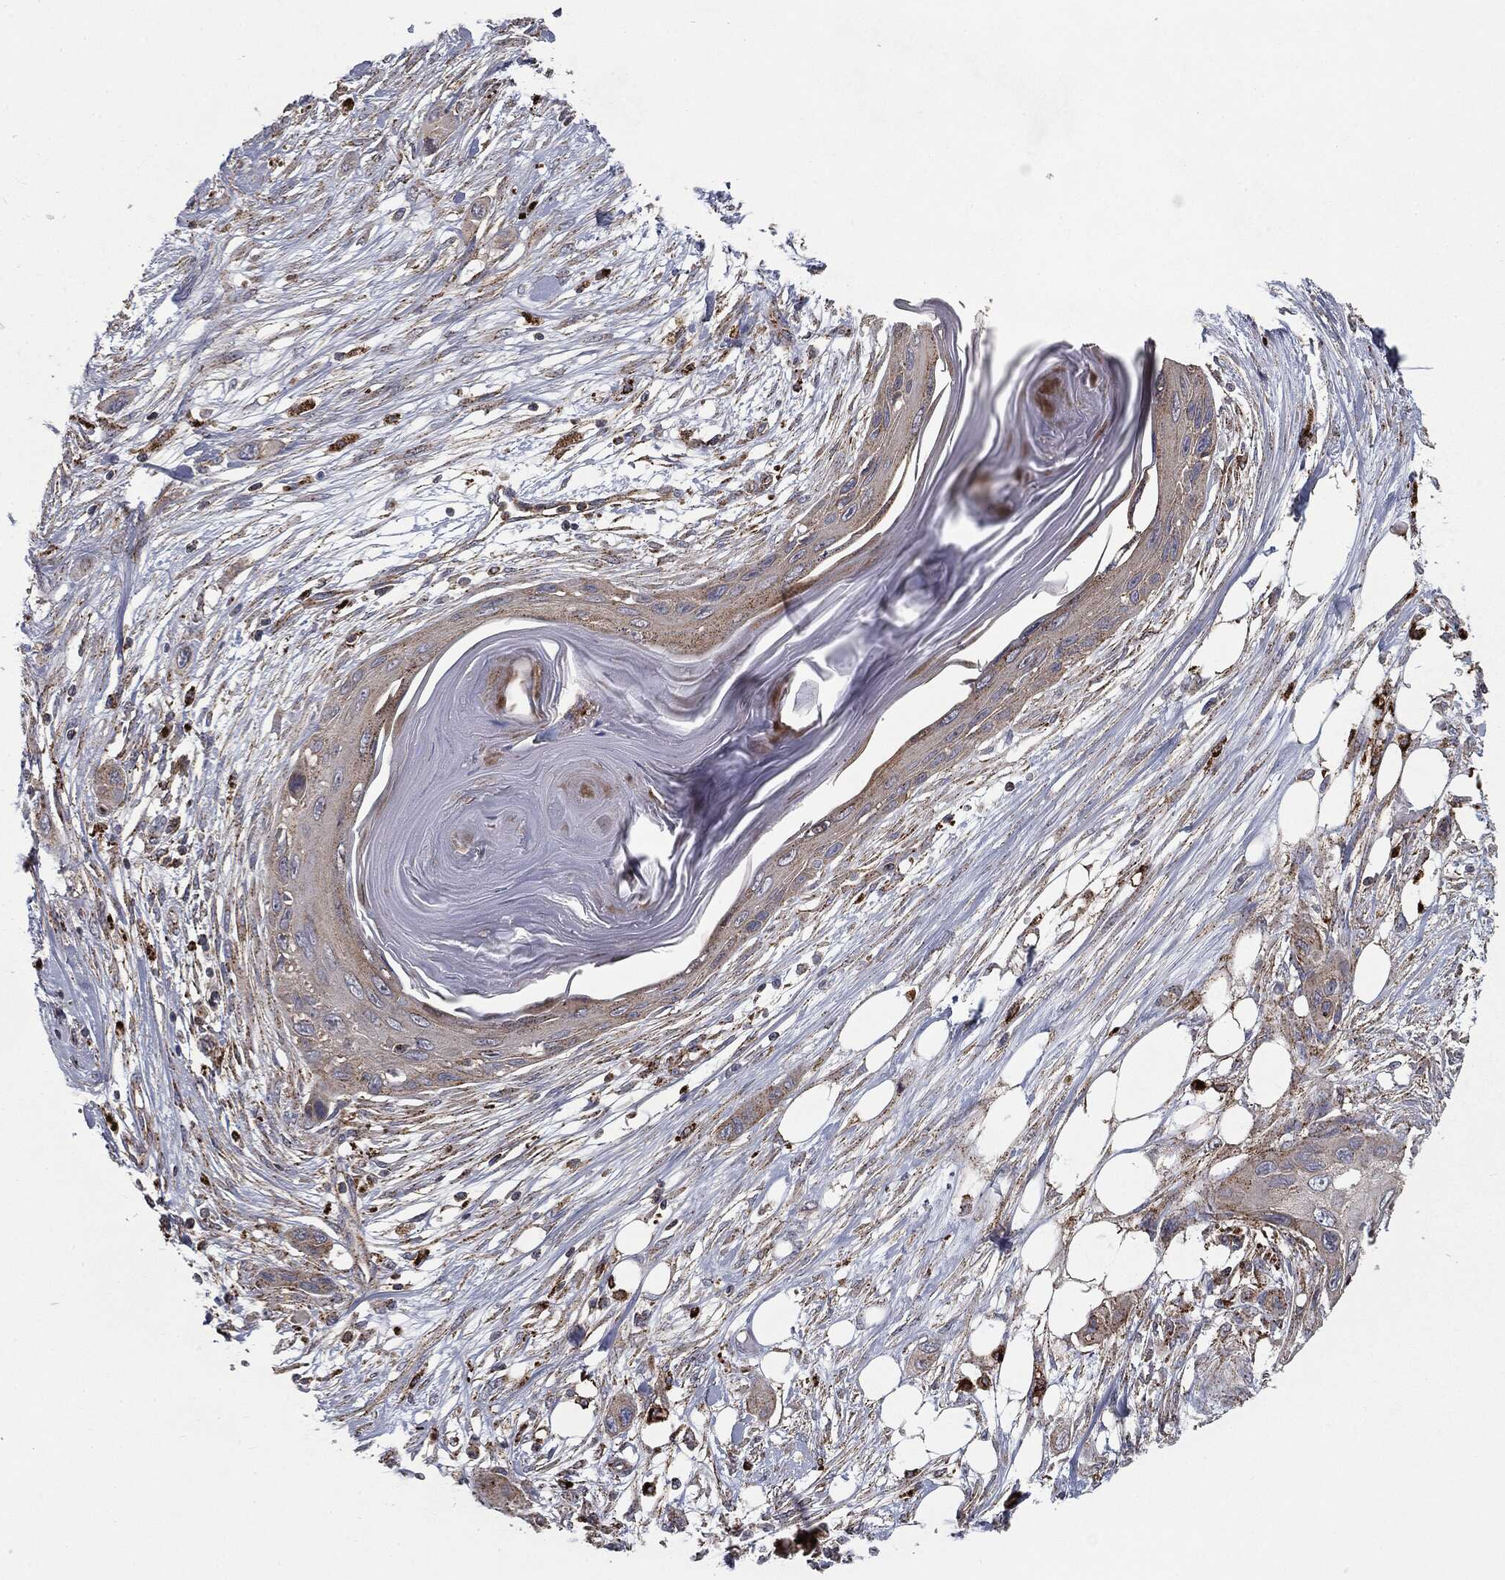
{"staining": {"intensity": "weak", "quantity": "<25%", "location": "cytoplasmic/membranous"}, "tissue": "skin cancer", "cell_type": "Tumor cells", "image_type": "cancer", "snomed": [{"axis": "morphology", "description": "Squamous cell carcinoma, NOS"}, {"axis": "topography", "description": "Skin"}], "caption": "Immunohistochemistry (IHC) micrograph of human squamous cell carcinoma (skin) stained for a protein (brown), which demonstrates no staining in tumor cells. The staining is performed using DAB brown chromogen with nuclei counter-stained in using hematoxylin.", "gene": "CTSA", "patient": {"sex": "male", "age": 79}}